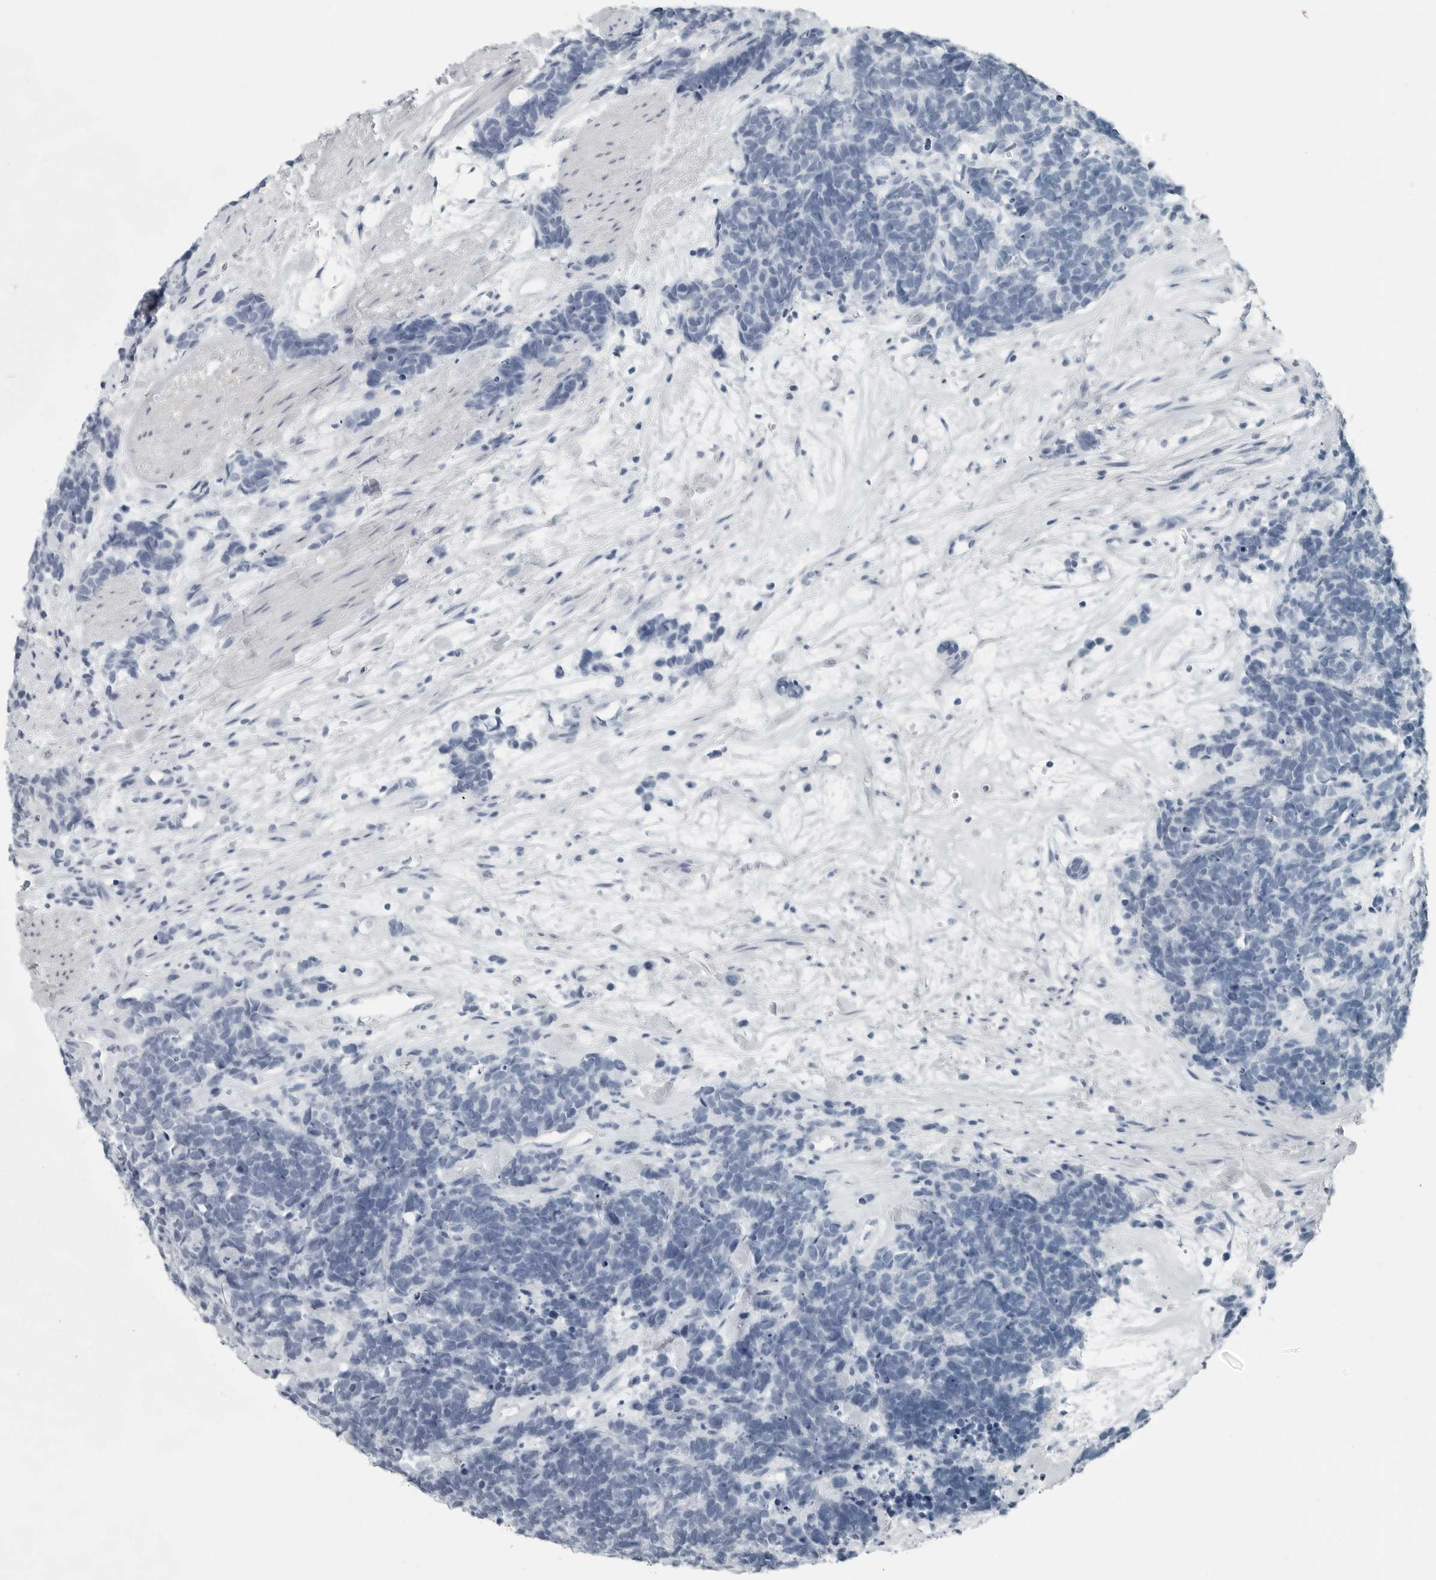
{"staining": {"intensity": "negative", "quantity": "none", "location": "none"}, "tissue": "carcinoid", "cell_type": "Tumor cells", "image_type": "cancer", "snomed": [{"axis": "morphology", "description": "Carcinoma, NOS"}, {"axis": "morphology", "description": "Carcinoid, malignant, NOS"}, {"axis": "topography", "description": "Urinary bladder"}], "caption": "A micrograph of carcinoma stained for a protein exhibits no brown staining in tumor cells.", "gene": "FABP6", "patient": {"sex": "male", "age": 57}}